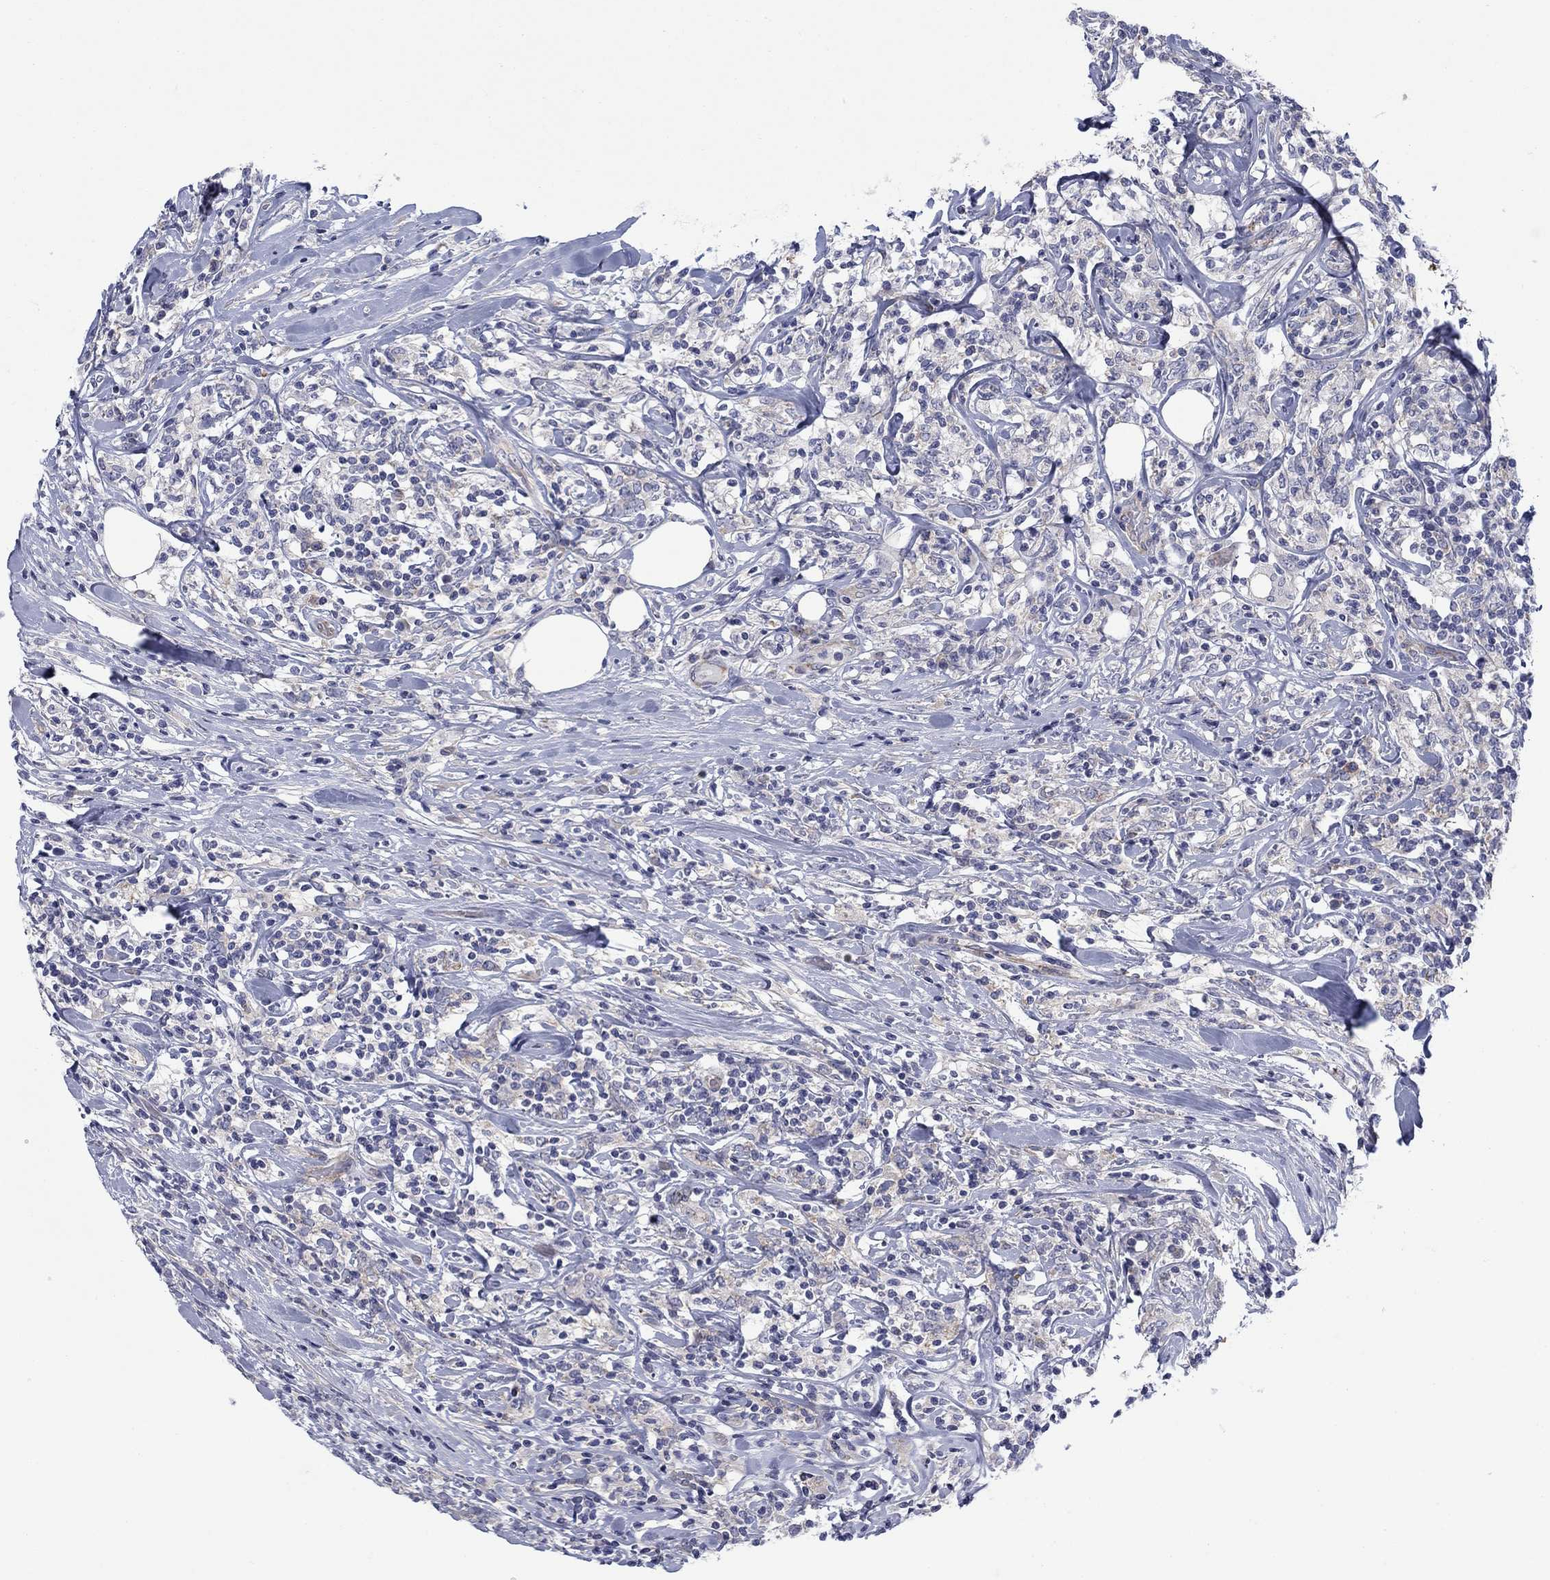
{"staining": {"intensity": "weak", "quantity": "25%-75%", "location": "cytoplasmic/membranous"}, "tissue": "lymphoma", "cell_type": "Tumor cells", "image_type": "cancer", "snomed": [{"axis": "morphology", "description": "Malignant lymphoma, non-Hodgkin's type, High grade"}, {"axis": "topography", "description": "Lymph node"}], "caption": "Immunohistochemical staining of high-grade malignant lymphoma, non-Hodgkin's type demonstrates low levels of weak cytoplasmic/membranous expression in about 25%-75% of tumor cells. (DAB = brown stain, brightfield microscopy at high magnification).", "gene": "FXR1", "patient": {"sex": "female", "age": 84}}